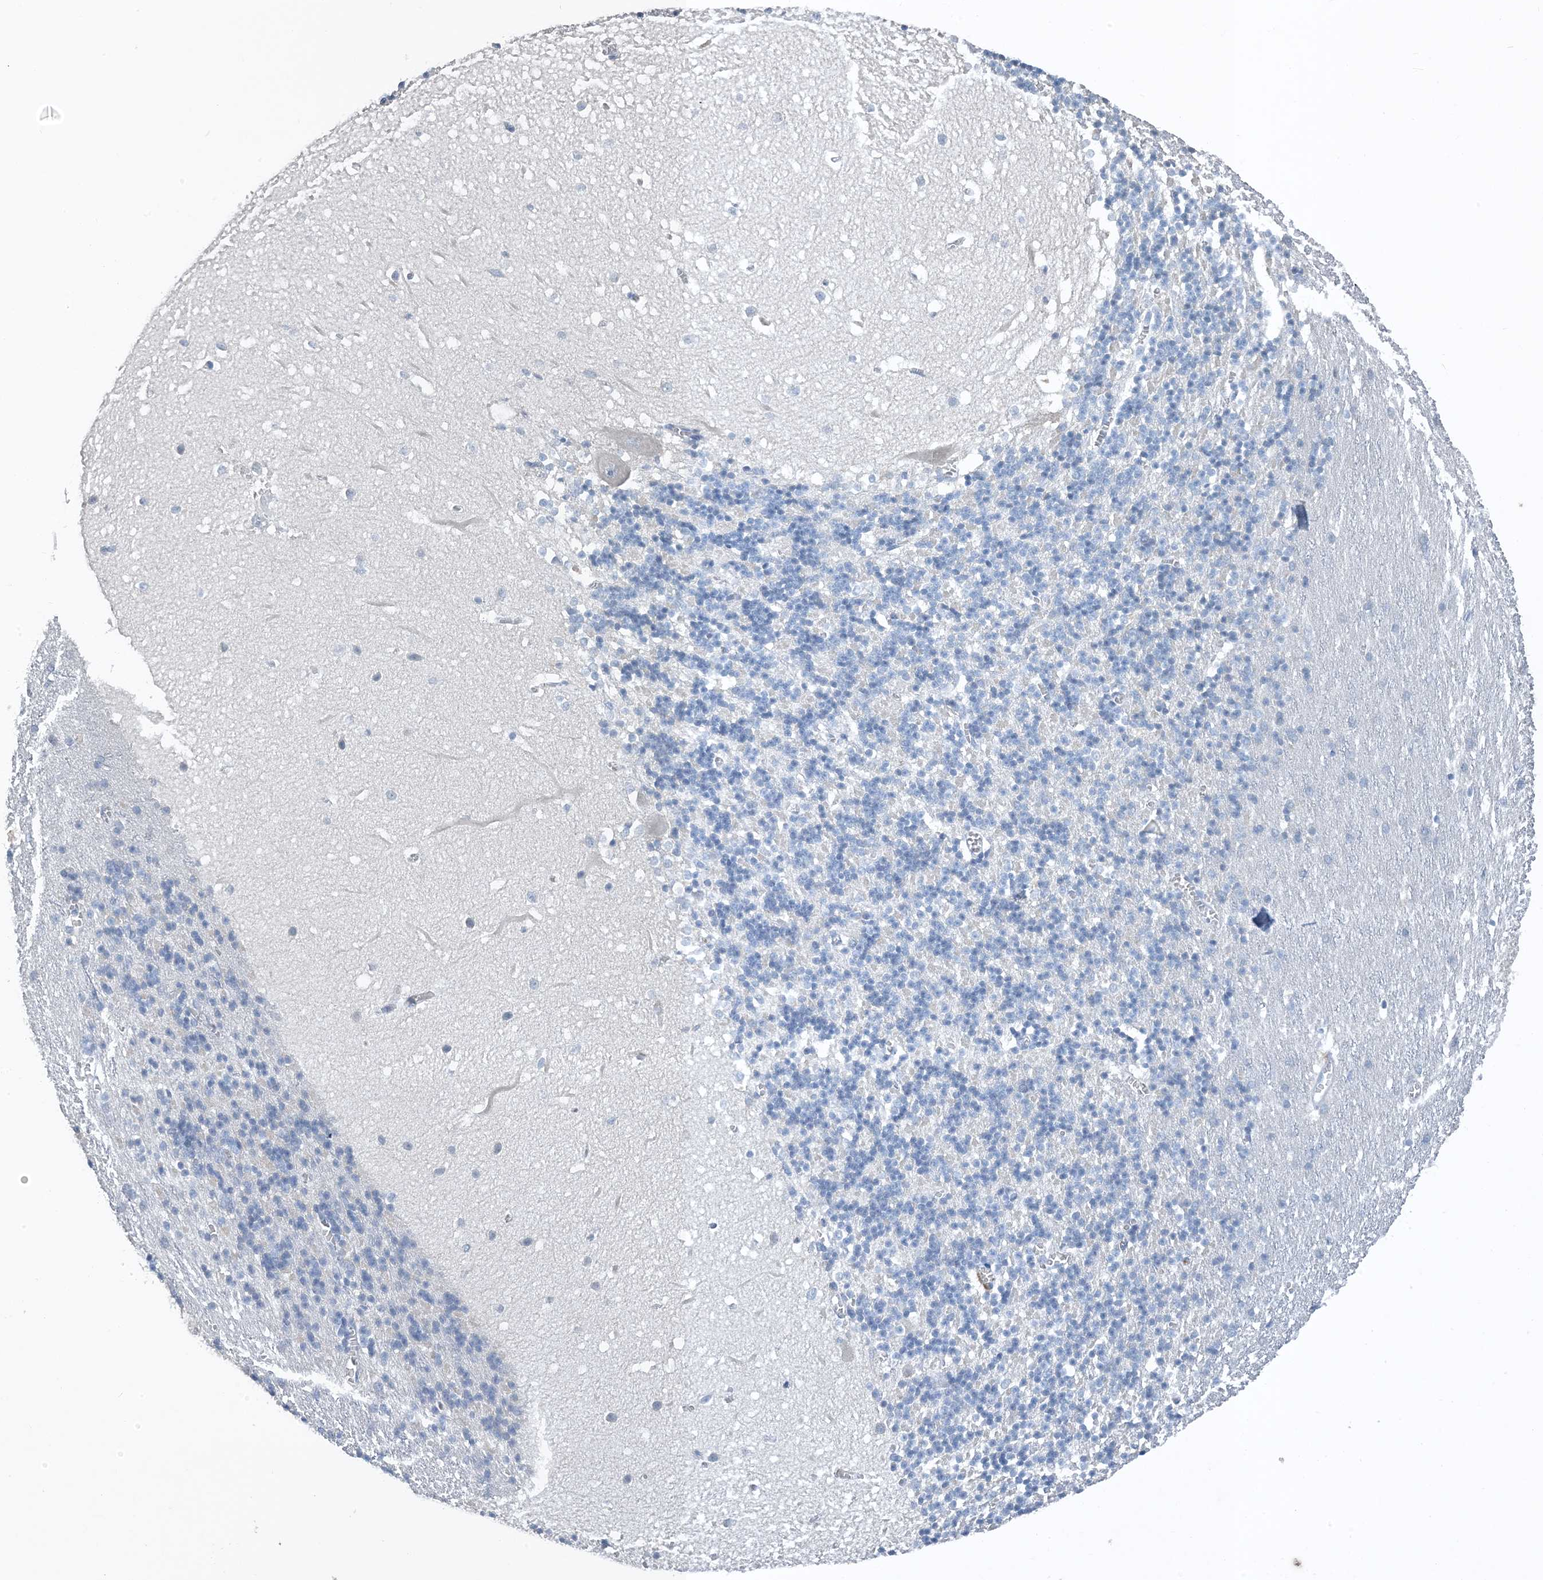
{"staining": {"intensity": "negative", "quantity": "none", "location": "none"}, "tissue": "cerebellum", "cell_type": "Cells in granular layer", "image_type": "normal", "snomed": [{"axis": "morphology", "description": "Normal tissue, NOS"}, {"axis": "topography", "description": "Cerebellum"}], "caption": "There is no significant expression in cells in granular layer of cerebellum. The staining was performed using DAB to visualize the protein expression in brown, while the nuclei were stained in blue with hematoxylin (Magnification: 20x).", "gene": "CTRL", "patient": {"sex": "male", "age": 37}}